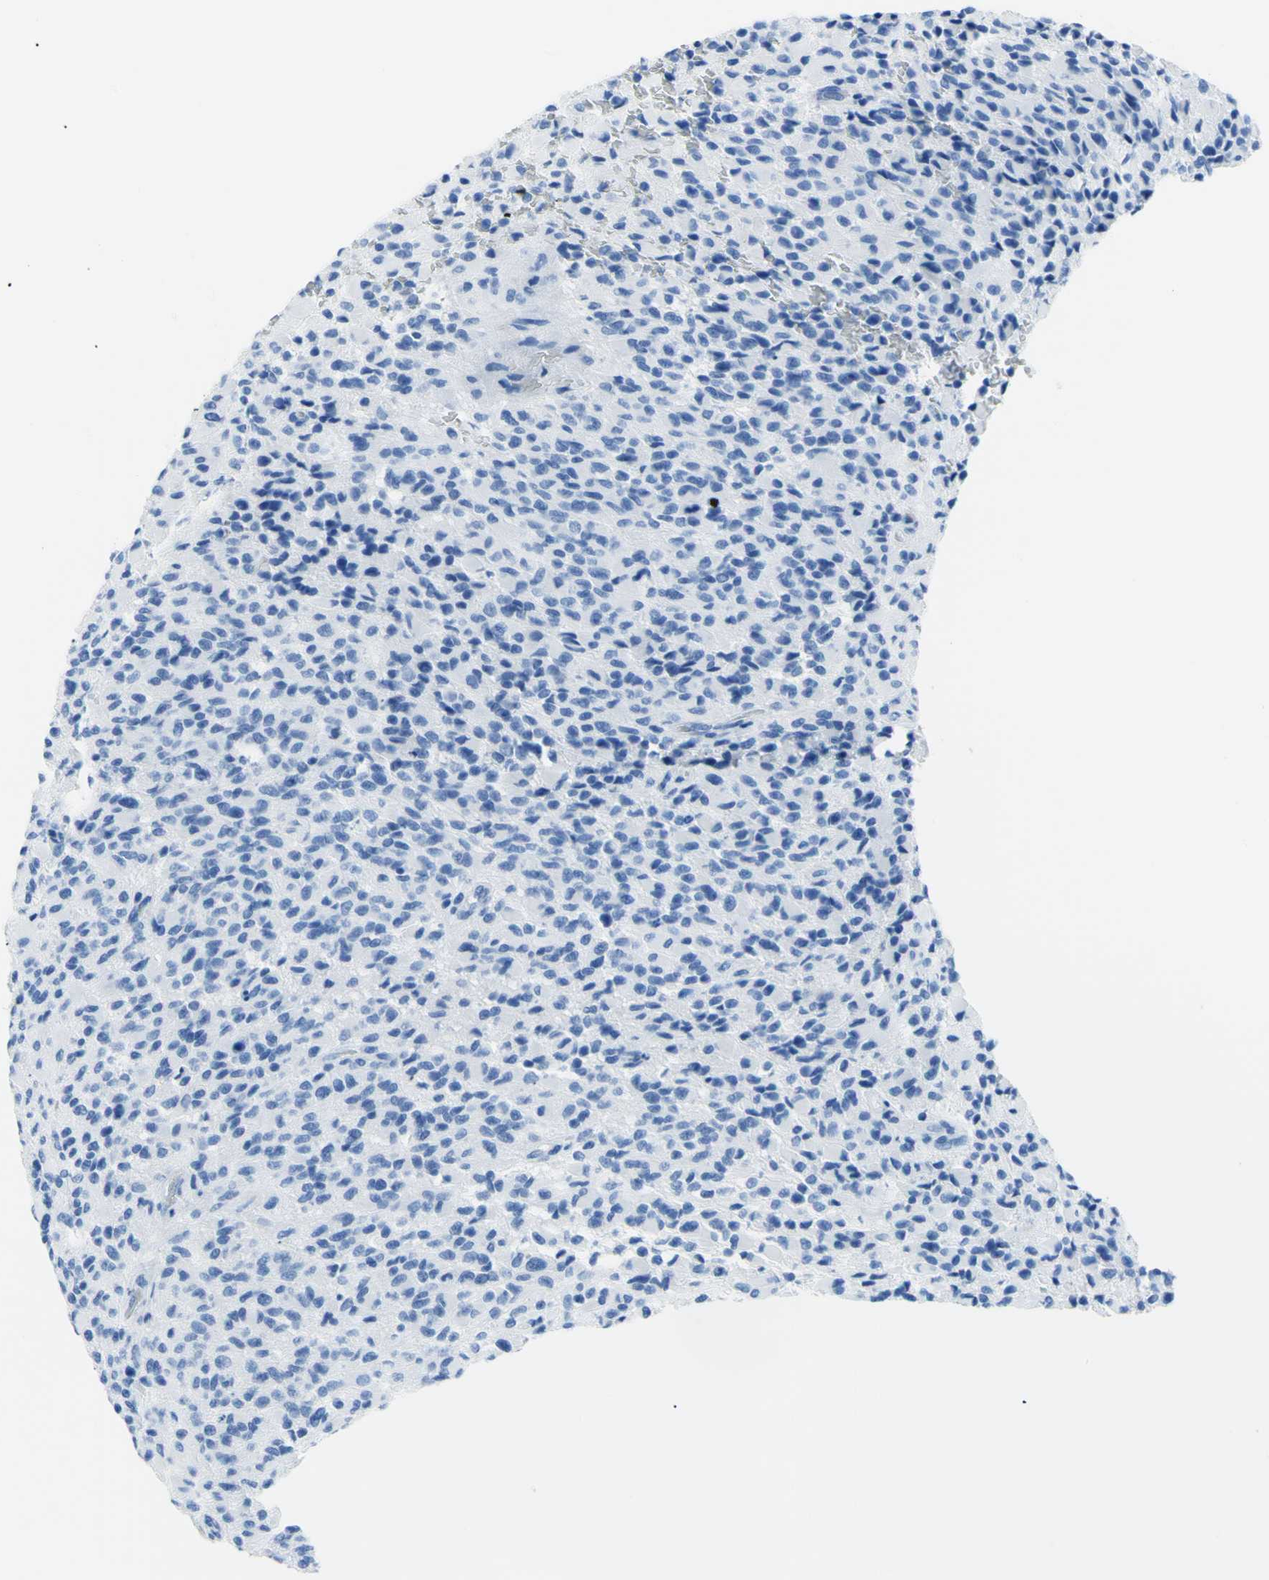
{"staining": {"intensity": "negative", "quantity": "none", "location": "none"}, "tissue": "glioma", "cell_type": "Tumor cells", "image_type": "cancer", "snomed": [{"axis": "morphology", "description": "Glioma, malignant, High grade"}, {"axis": "topography", "description": "Brain"}], "caption": "Immunohistochemistry of high-grade glioma (malignant) demonstrates no expression in tumor cells.", "gene": "MYH2", "patient": {"sex": "male", "age": 71}}